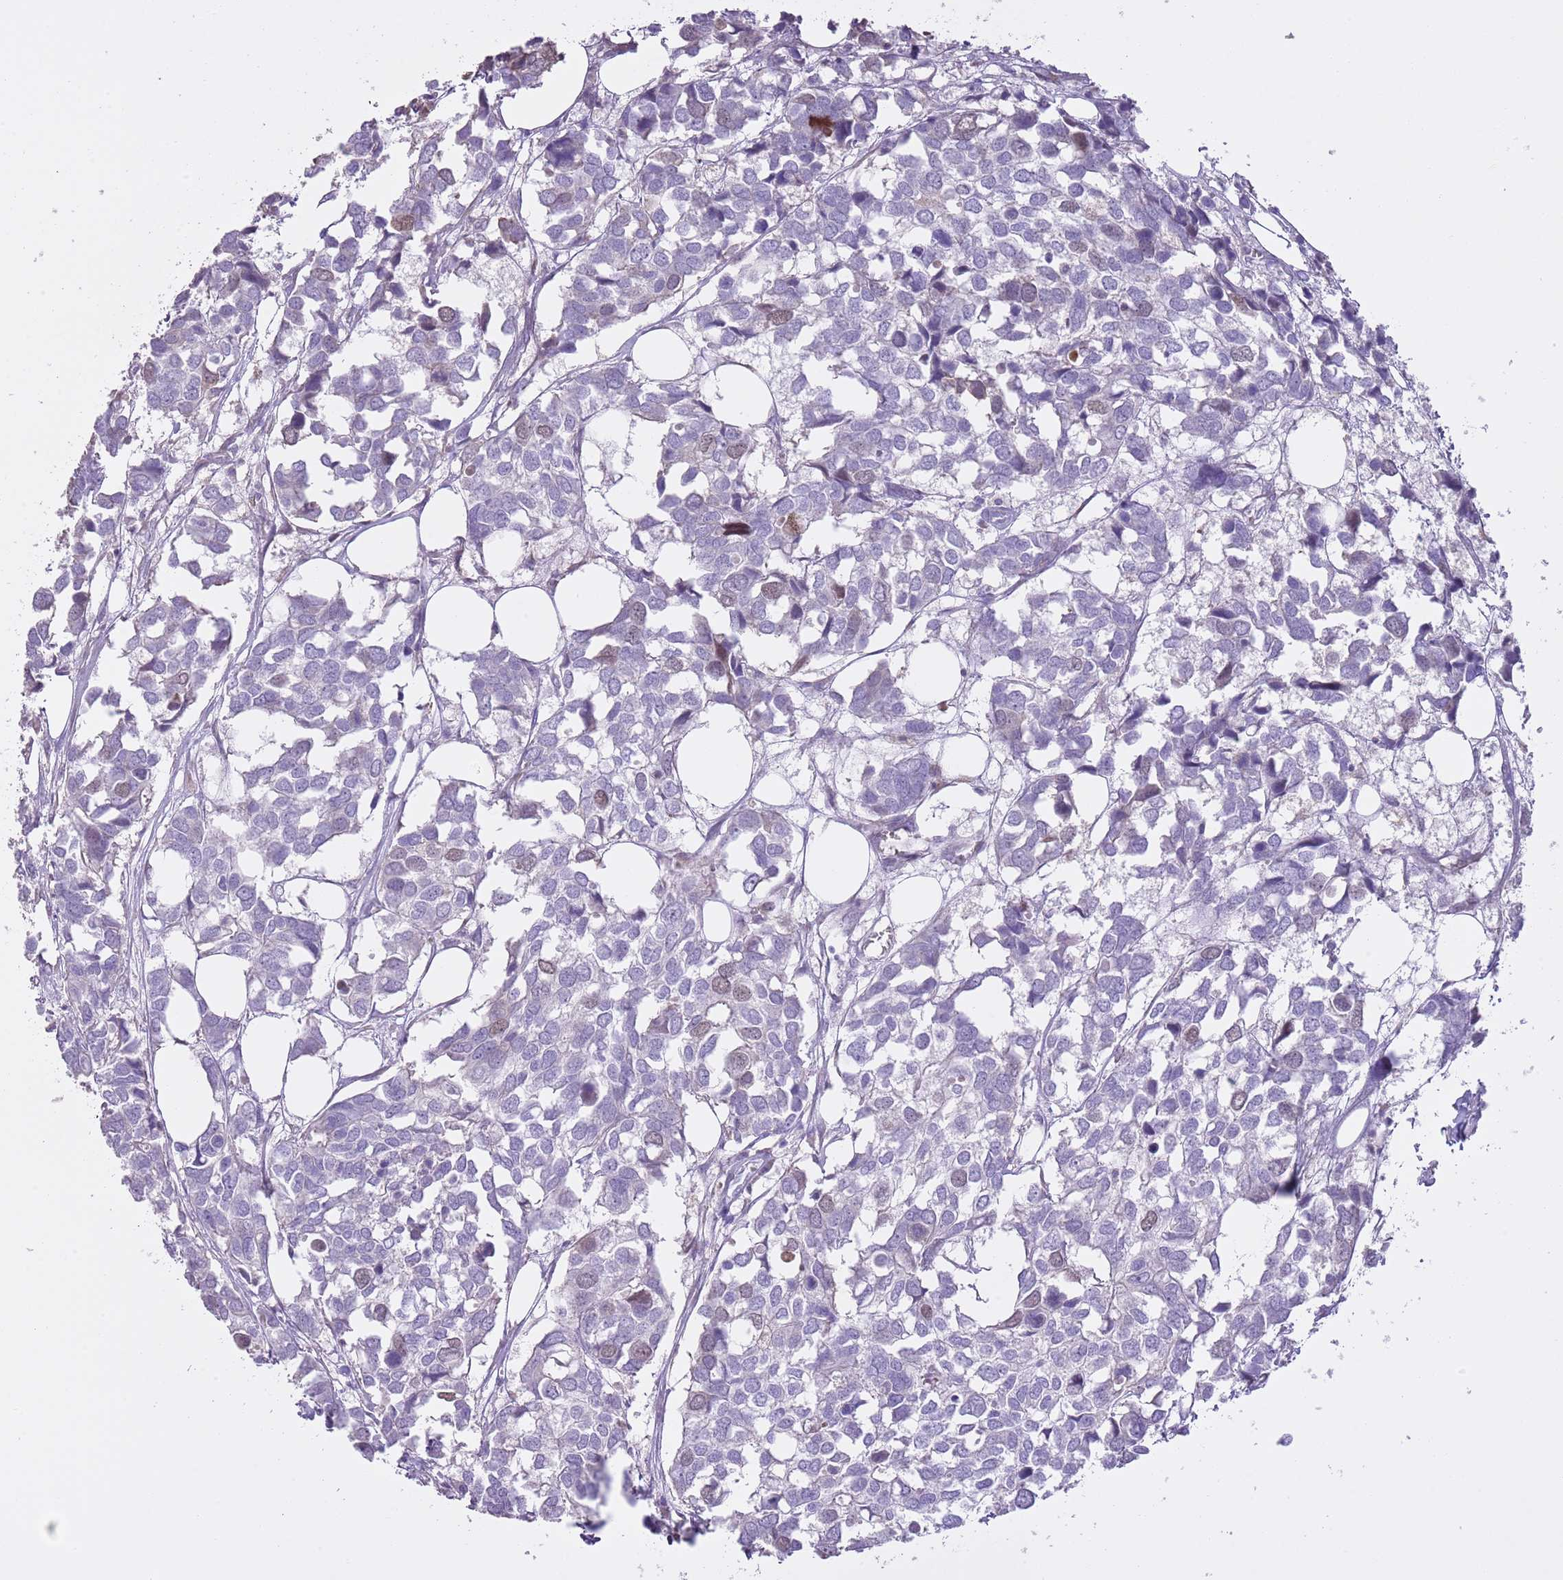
{"staining": {"intensity": "weak", "quantity": "<25%", "location": "nuclear"}, "tissue": "breast cancer", "cell_type": "Tumor cells", "image_type": "cancer", "snomed": [{"axis": "morphology", "description": "Duct carcinoma"}, {"axis": "topography", "description": "Breast"}], "caption": "A histopathology image of breast cancer stained for a protein exhibits no brown staining in tumor cells. (DAB (3,3'-diaminobenzidine) immunohistochemistry (IHC) visualized using brightfield microscopy, high magnification).", "gene": "GMNN", "patient": {"sex": "female", "age": 83}}